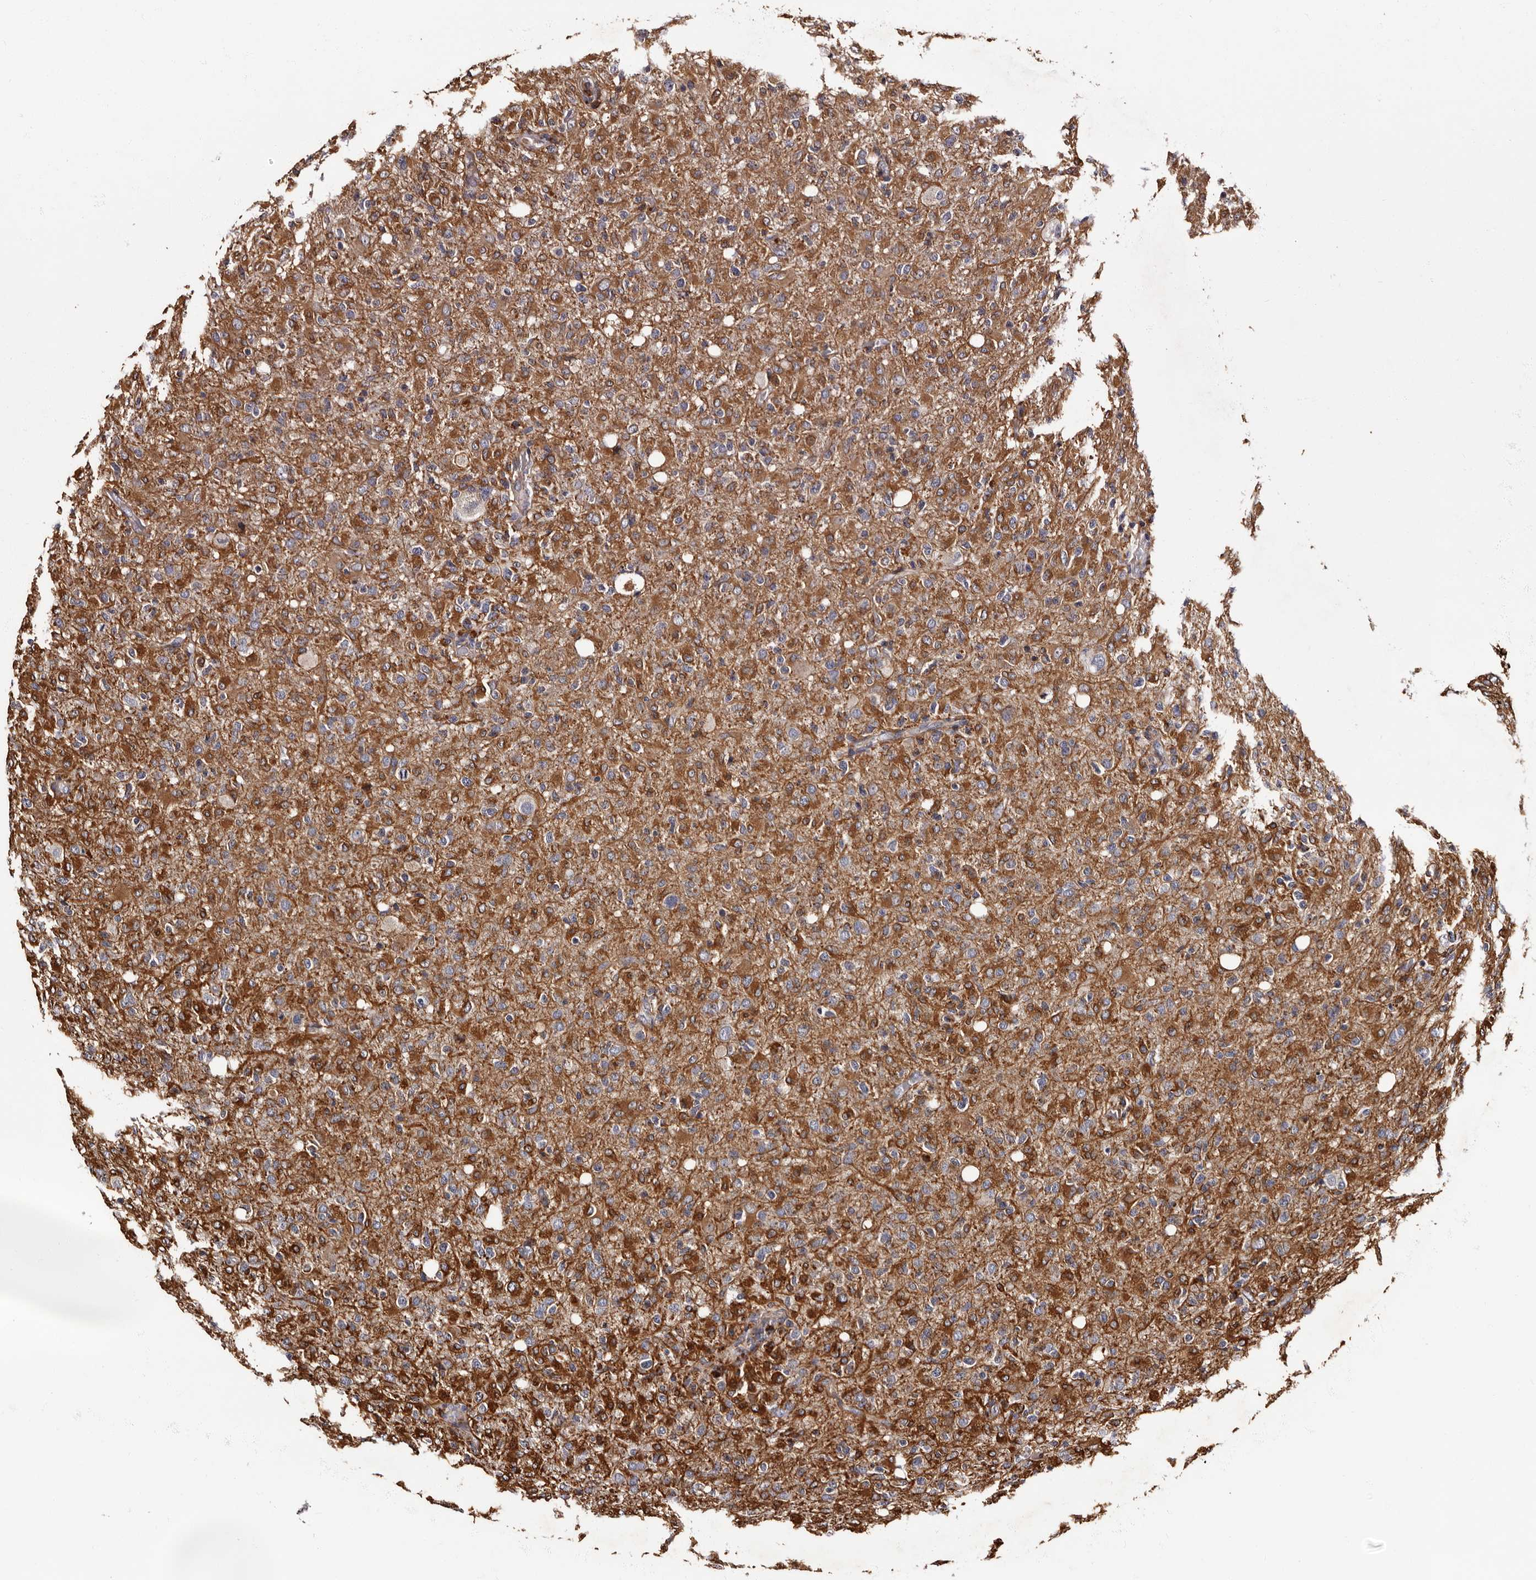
{"staining": {"intensity": "moderate", "quantity": "25%-75%", "location": "cytoplasmic/membranous"}, "tissue": "glioma", "cell_type": "Tumor cells", "image_type": "cancer", "snomed": [{"axis": "morphology", "description": "Glioma, malignant, High grade"}, {"axis": "topography", "description": "Brain"}], "caption": "Malignant glioma (high-grade) tissue demonstrates moderate cytoplasmic/membranous expression in about 25%-75% of tumor cells", "gene": "ADCK5", "patient": {"sex": "female", "age": 57}}